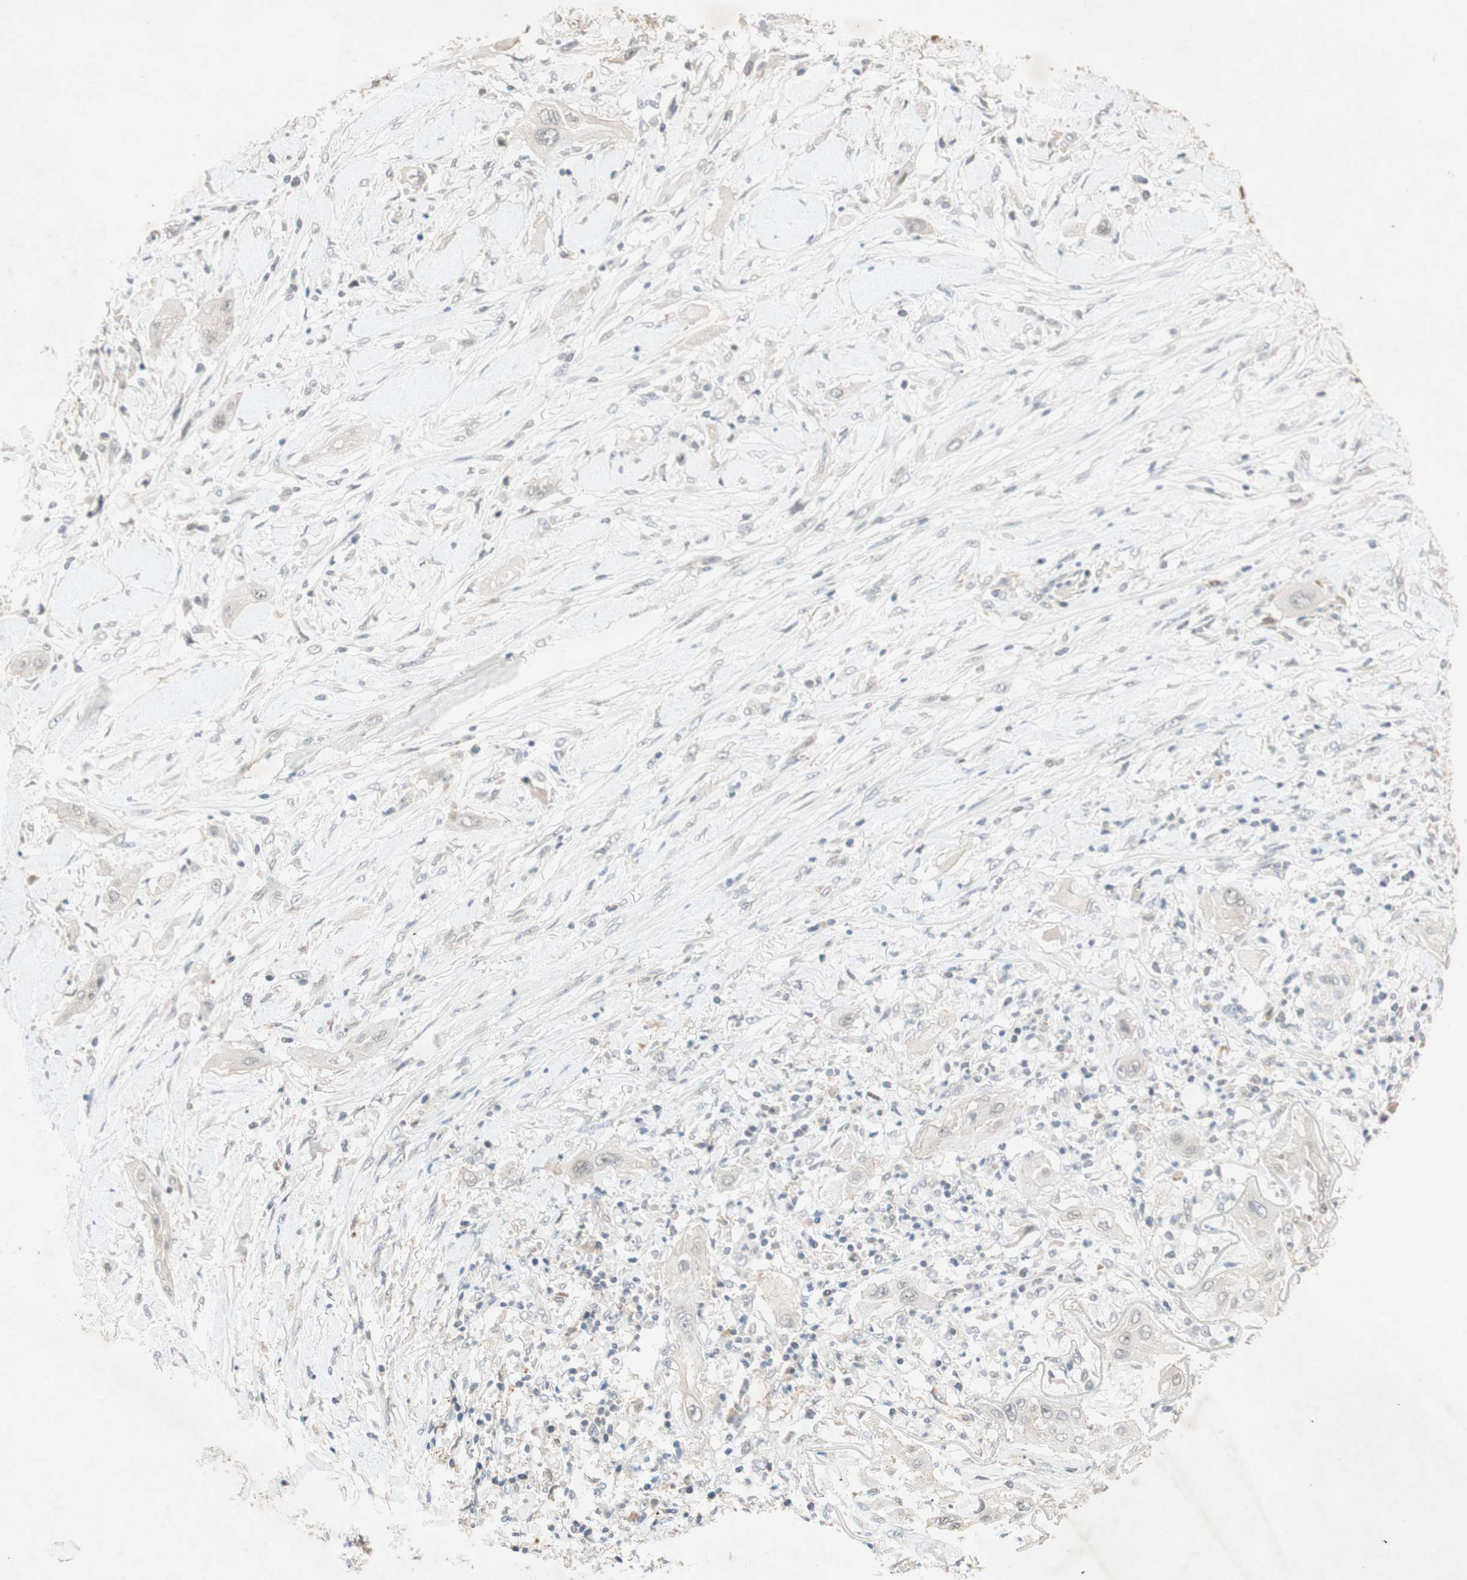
{"staining": {"intensity": "negative", "quantity": "none", "location": "none"}, "tissue": "lung cancer", "cell_type": "Tumor cells", "image_type": "cancer", "snomed": [{"axis": "morphology", "description": "Squamous cell carcinoma, NOS"}, {"axis": "topography", "description": "Lung"}], "caption": "Human lung cancer (squamous cell carcinoma) stained for a protein using IHC demonstrates no staining in tumor cells.", "gene": "RNGTT", "patient": {"sex": "female", "age": 47}}